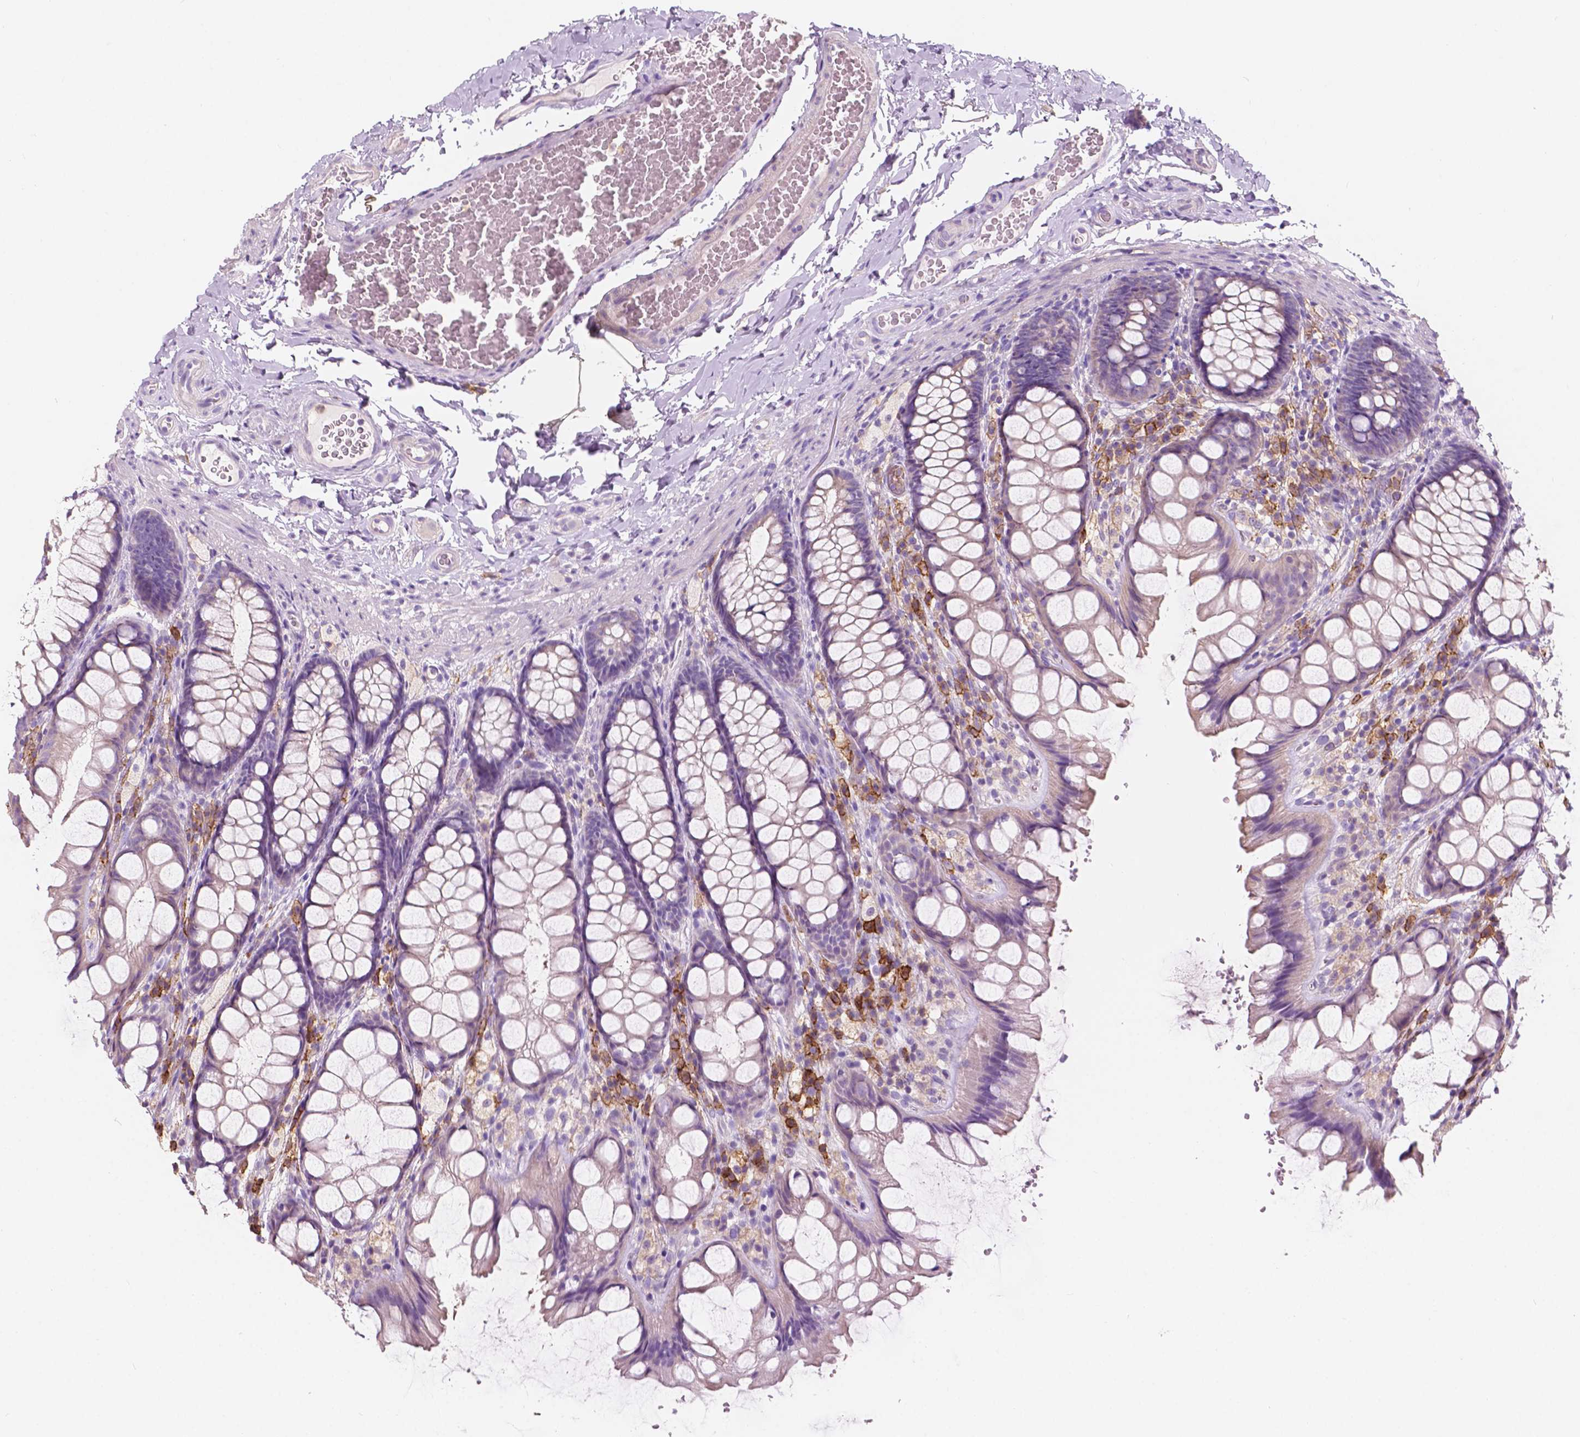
{"staining": {"intensity": "negative", "quantity": "none", "location": "none"}, "tissue": "colon", "cell_type": "Endothelial cells", "image_type": "normal", "snomed": [{"axis": "morphology", "description": "Normal tissue, NOS"}, {"axis": "topography", "description": "Colon"}], "caption": "DAB (3,3'-diaminobenzidine) immunohistochemical staining of normal colon displays no significant expression in endothelial cells.", "gene": "SEMA4A", "patient": {"sex": "male", "age": 47}}